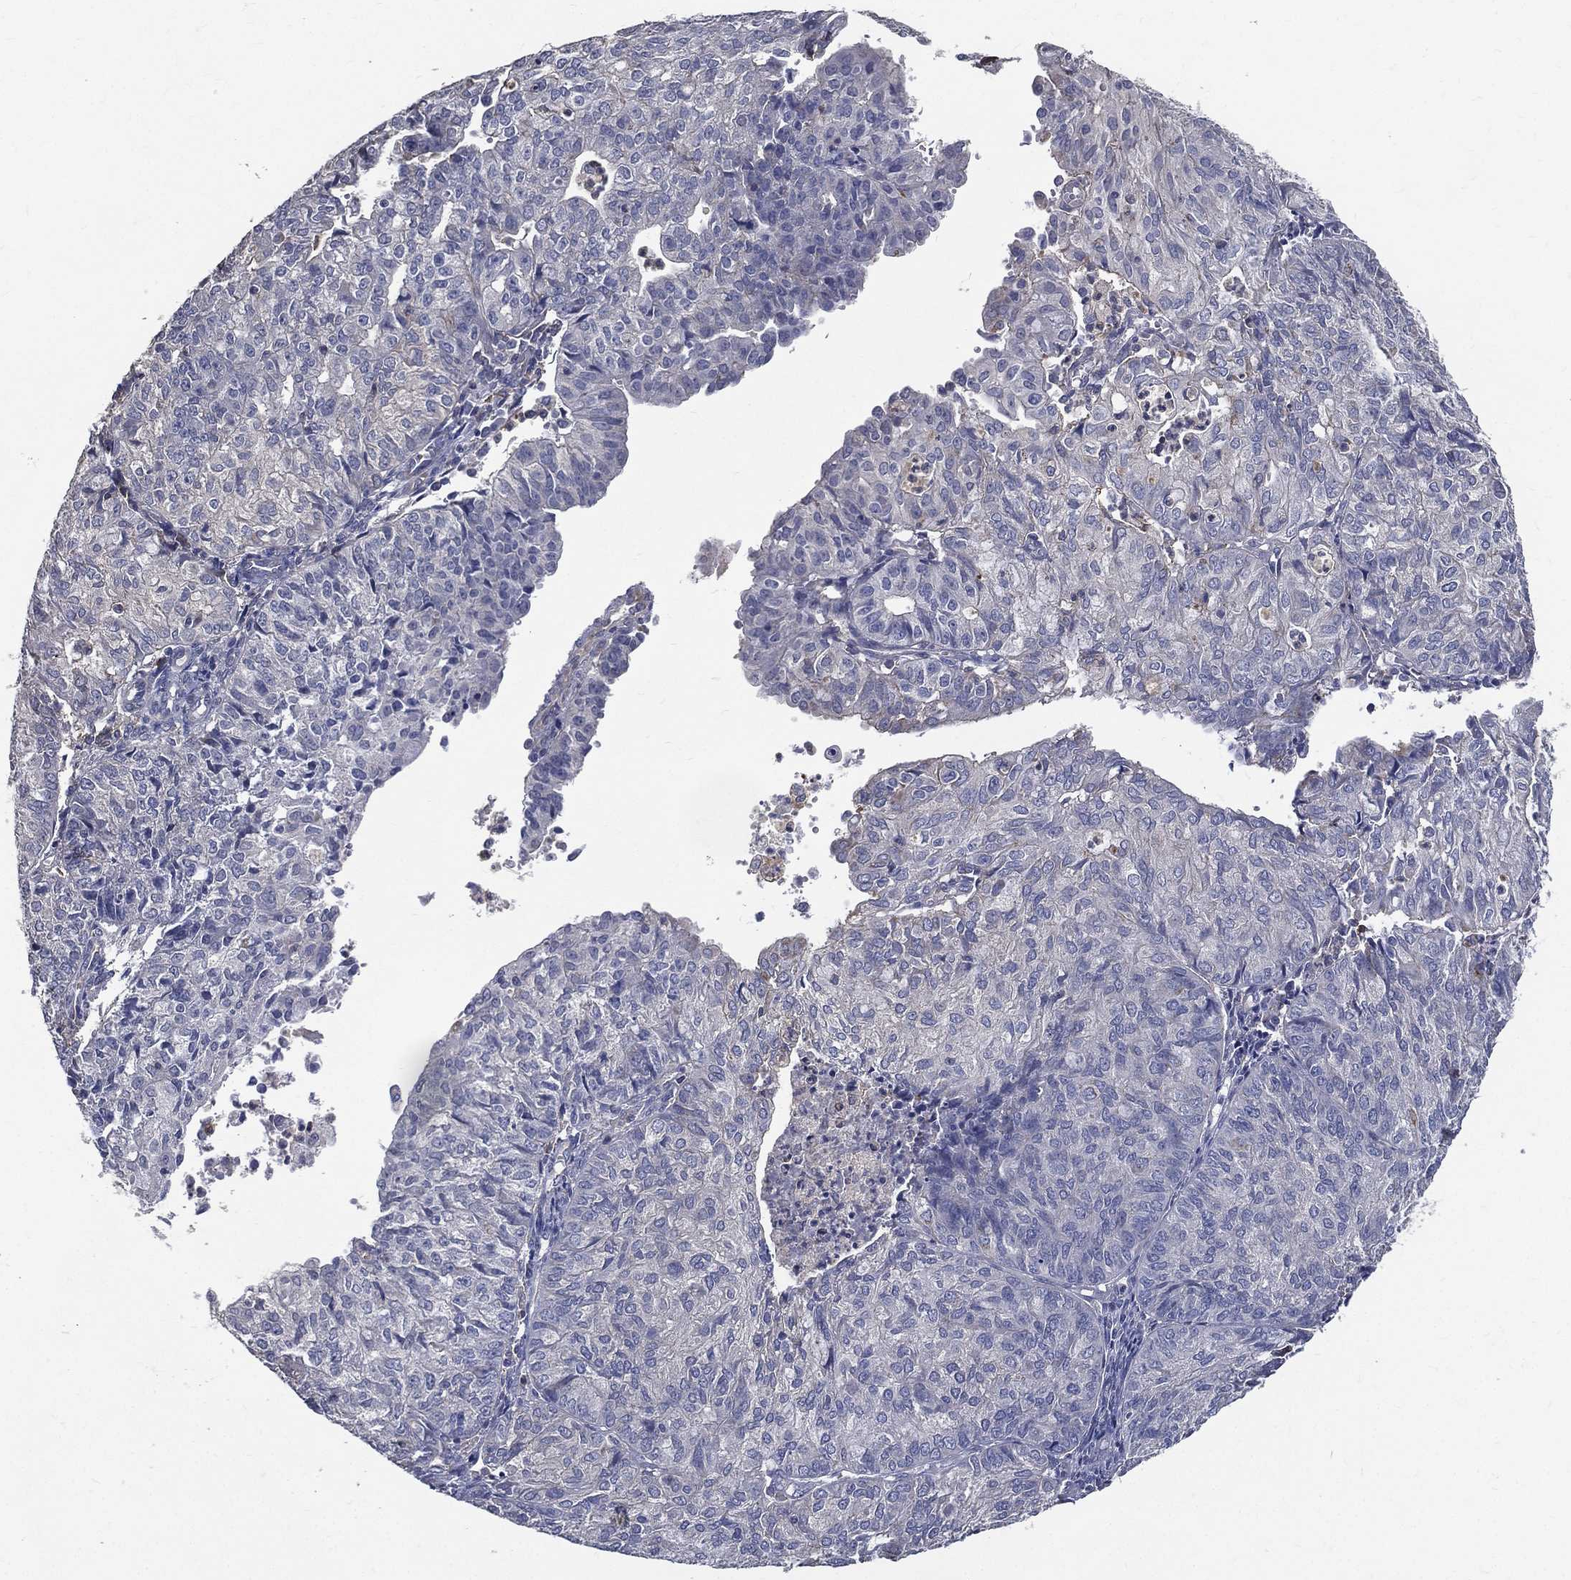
{"staining": {"intensity": "negative", "quantity": "none", "location": "none"}, "tissue": "endometrial cancer", "cell_type": "Tumor cells", "image_type": "cancer", "snomed": [{"axis": "morphology", "description": "Adenocarcinoma, NOS"}, {"axis": "topography", "description": "Endometrium"}], "caption": "This is an IHC image of endometrial cancer (adenocarcinoma). There is no expression in tumor cells.", "gene": "SERPINB2", "patient": {"sex": "female", "age": 82}}